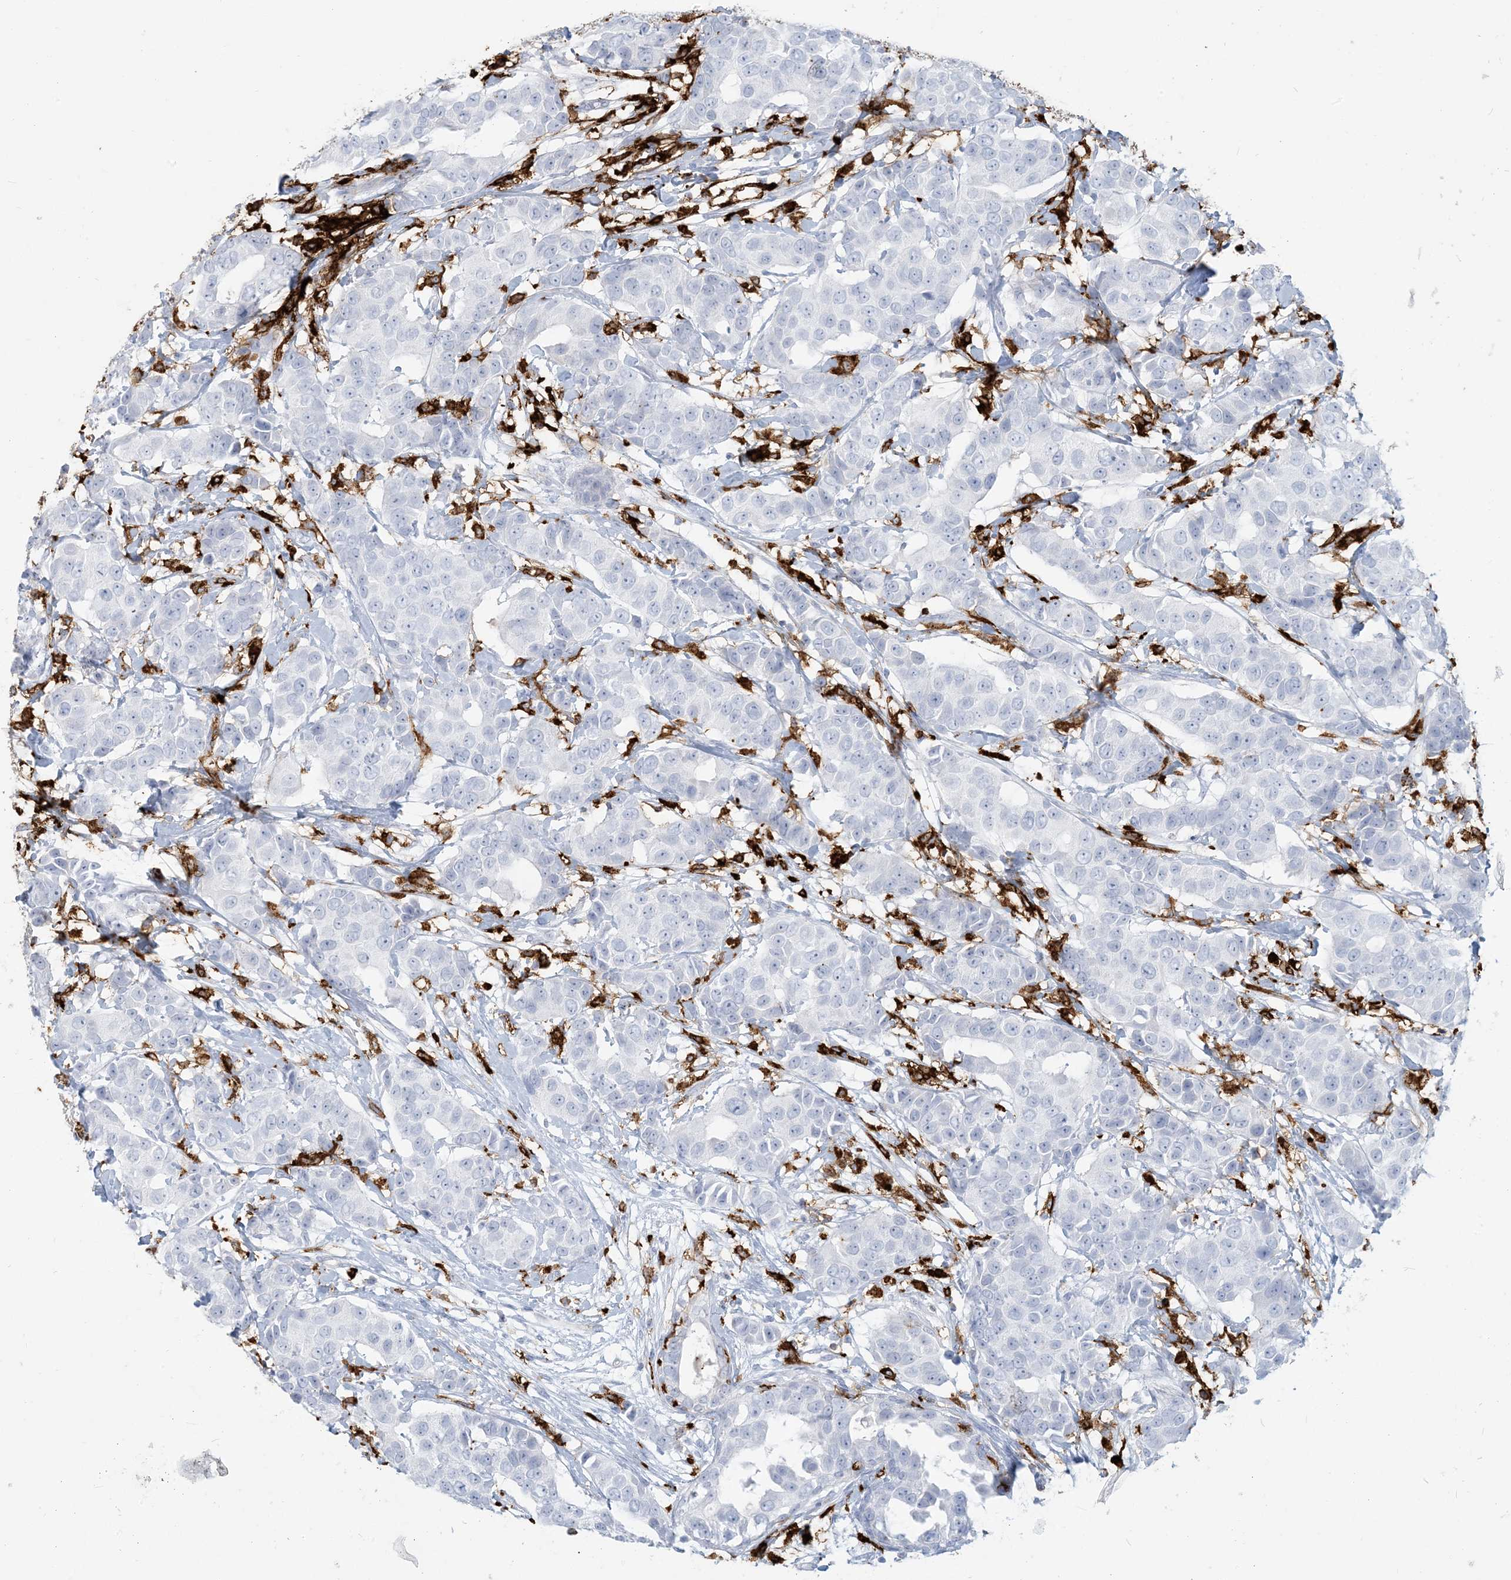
{"staining": {"intensity": "negative", "quantity": "none", "location": "none"}, "tissue": "breast cancer", "cell_type": "Tumor cells", "image_type": "cancer", "snomed": [{"axis": "morphology", "description": "Normal tissue, NOS"}, {"axis": "morphology", "description": "Duct carcinoma"}, {"axis": "topography", "description": "Breast"}], "caption": "Immunohistochemical staining of breast cancer (invasive ductal carcinoma) demonstrates no significant staining in tumor cells.", "gene": "HLA-DRB1", "patient": {"sex": "female", "age": 39}}